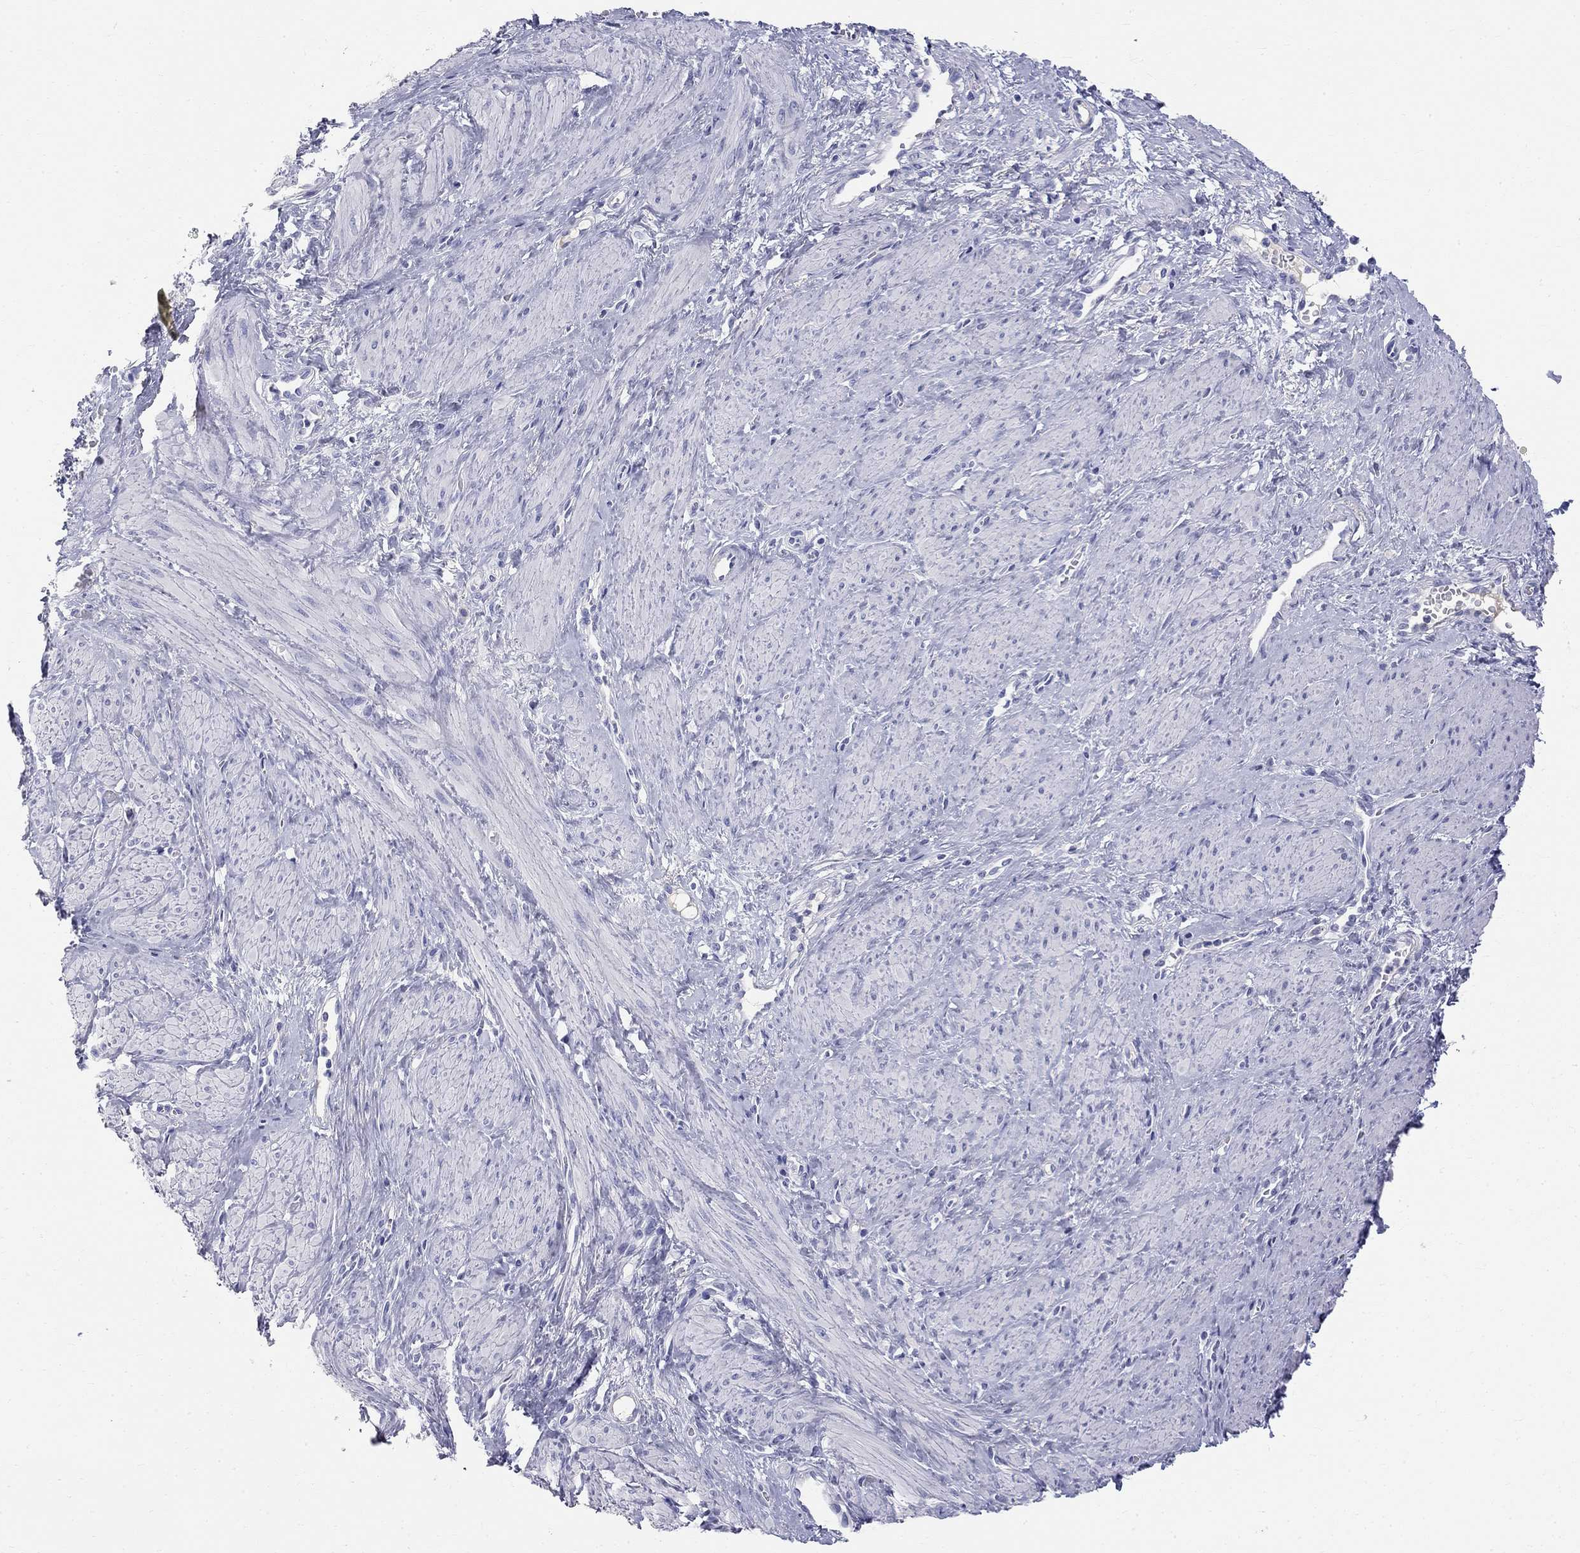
{"staining": {"intensity": "negative", "quantity": "none", "location": "none"}, "tissue": "smooth muscle", "cell_type": "Smooth muscle cells", "image_type": "normal", "snomed": [{"axis": "morphology", "description": "Normal tissue, NOS"}, {"axis": "topography", "description": "Smooth muscle"}, {"axis": "topography", "description": "Uterus"}], "caption": "High power microscopy image of an immunohistochemistry (IHC) micrograph of normal smooth muscle, revealing no significant staining in smooth muscle cells.", "gene": "PHOX2B", "patient": {"sex": "female", "age": 39}}